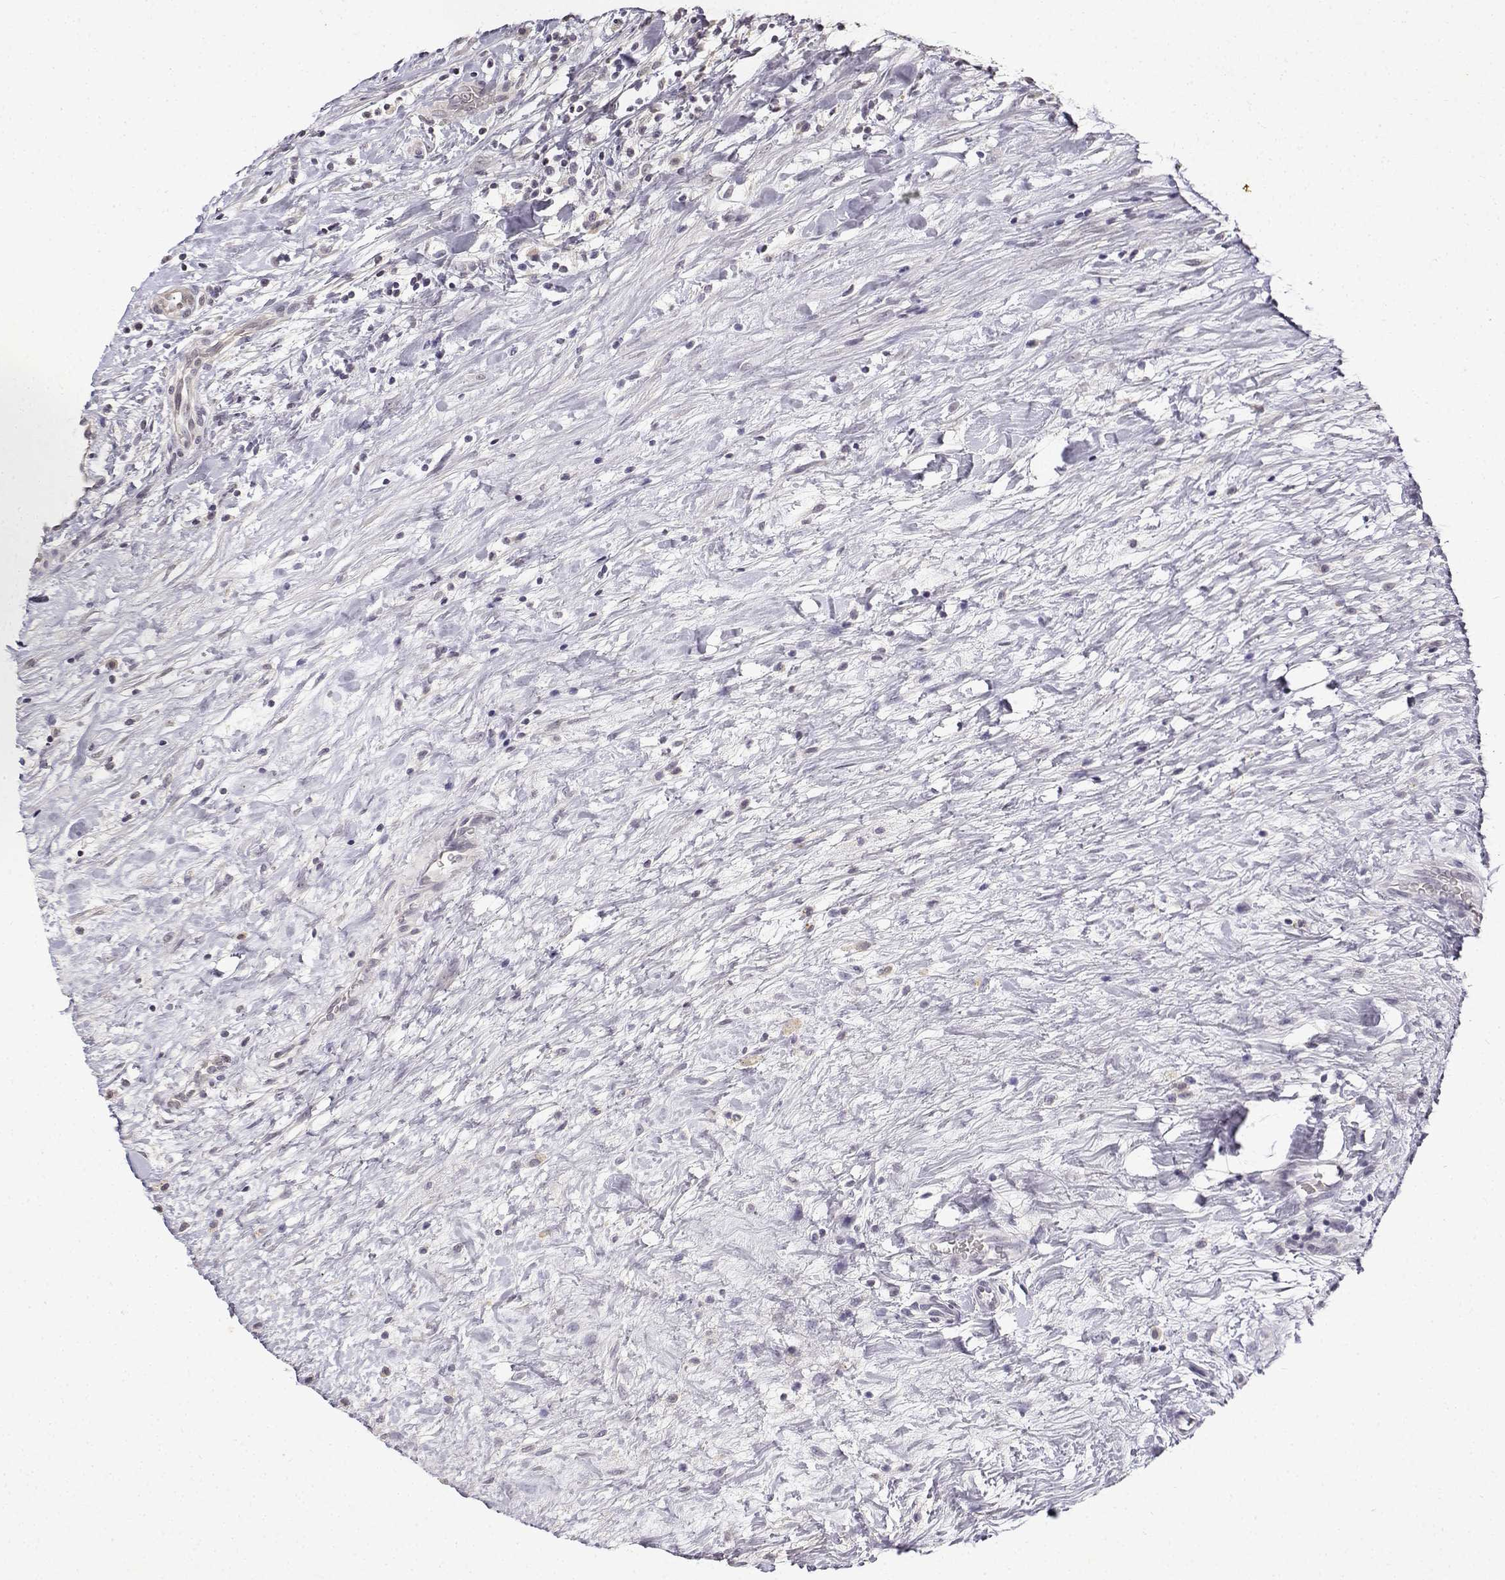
{"staining": {"intensity": "weak", "quantity": "<25%", "location": "cytoplasmic/membranous"}, "tissue": "renal cancer", "cell_type": "Tumor cells", "image_type": "cancer", "snomed": [{"axis": "morphology", "description": "Adenocarcinoma, NOS"}, {"axis": "topography", "description": "Kidney"}], "caption": "Tumor cells are negative for protein expression in human renal cancer (adenocarcinoma). The staining was performed using DAB (3,3'-diaminobenzidine) to visualize the protein expression in brown, while the nuclei were stained in blue with hematoxylin (Magnification: 20x).", "gene": "BDNF", "patient": {"sex": "male", "age": 59}}